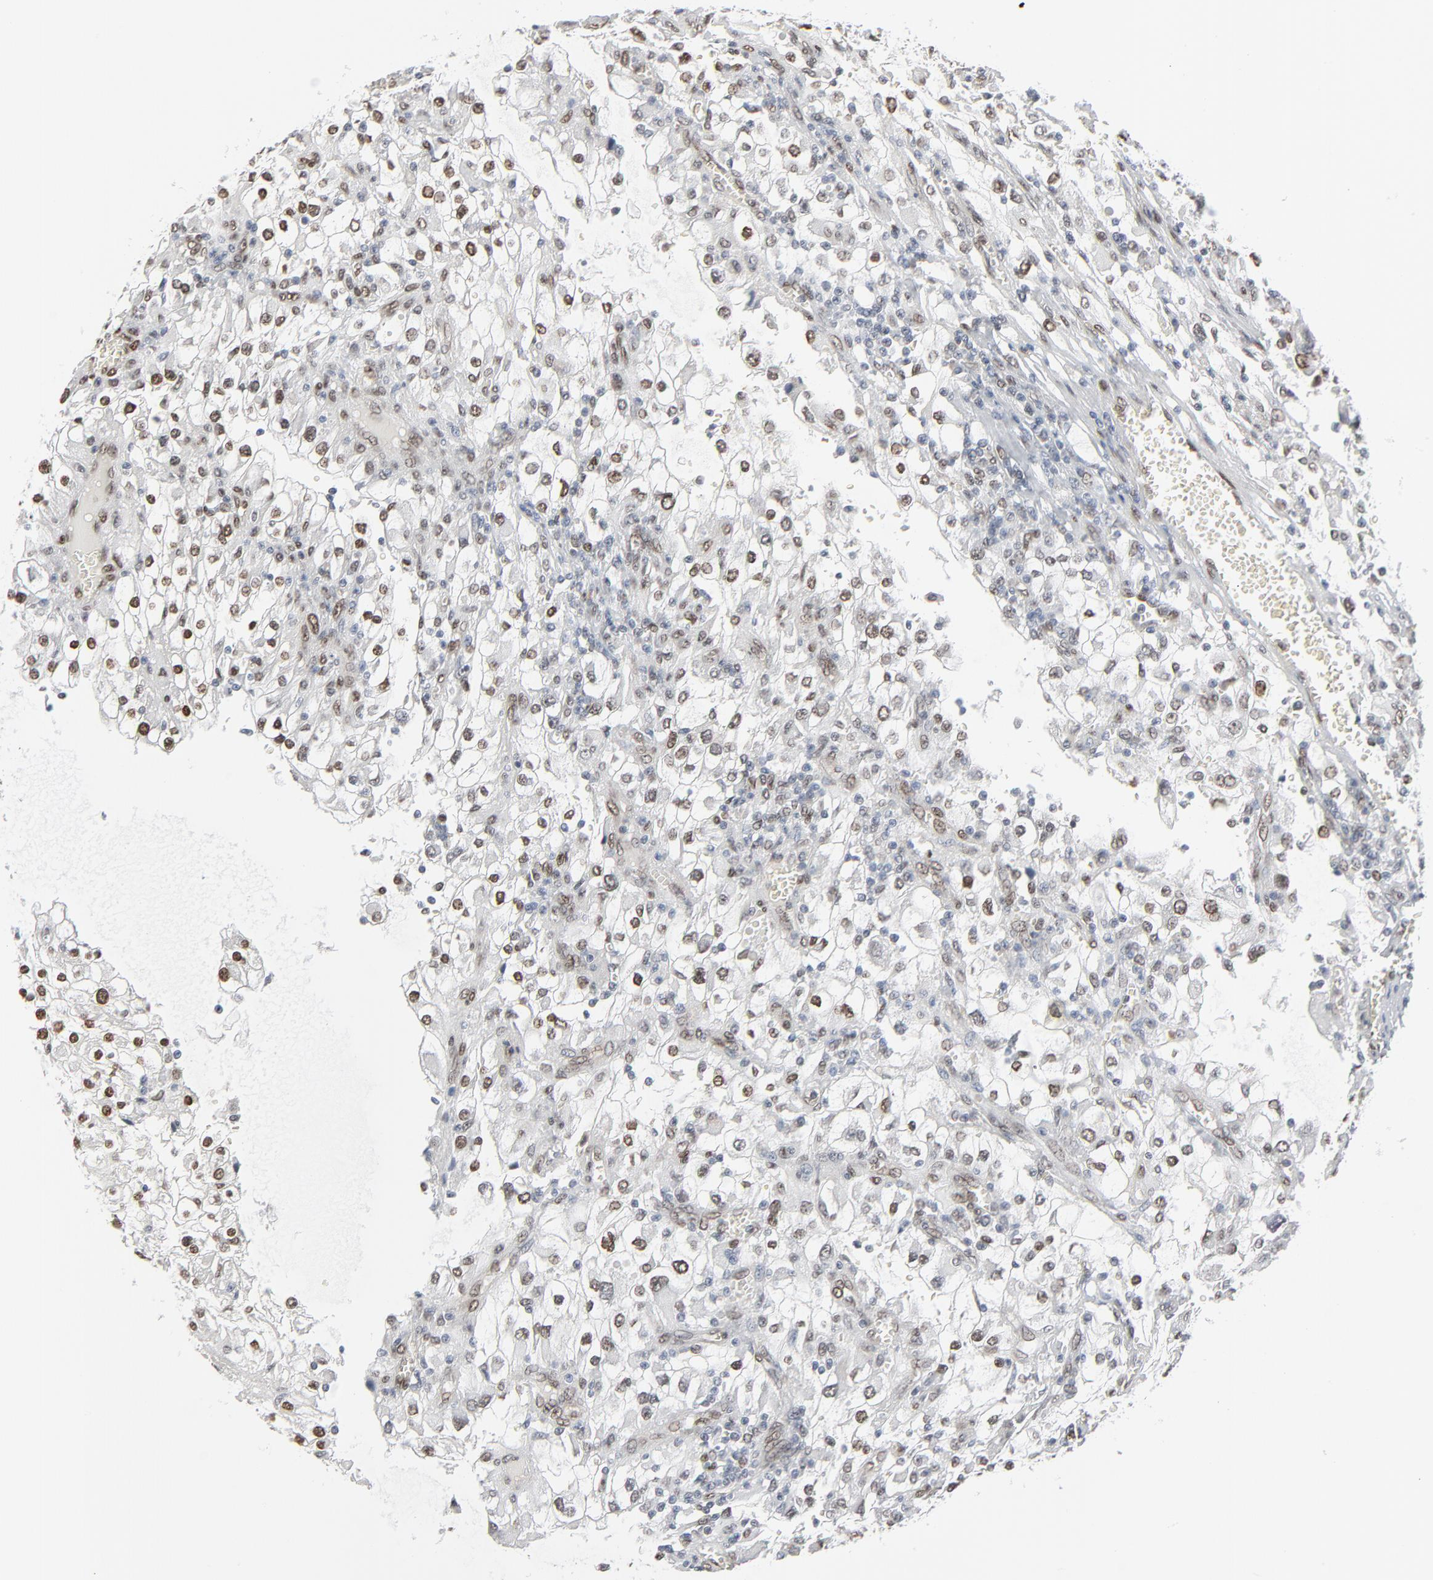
{"staining": {"intensity": "moderate", "quantity": ">75%", "location": "nuclear"}, "tissue": "renal cancer", "cell_type": "Tumor cells", "image_type": "cancer", "snomed": [{"axis": "morphology", "description": "Adenocarcinoma, NOS"}, {"axis": "topography", "description": "Kidney"}], "caption": "This micrograph shows IHC staining of renal cancer (adenocarcinoma), with medium moderate nuclear staining in approximately >75% of tumor cells.", "gene": "CUX1", "patient": {"sex": "female", "age": 52}}